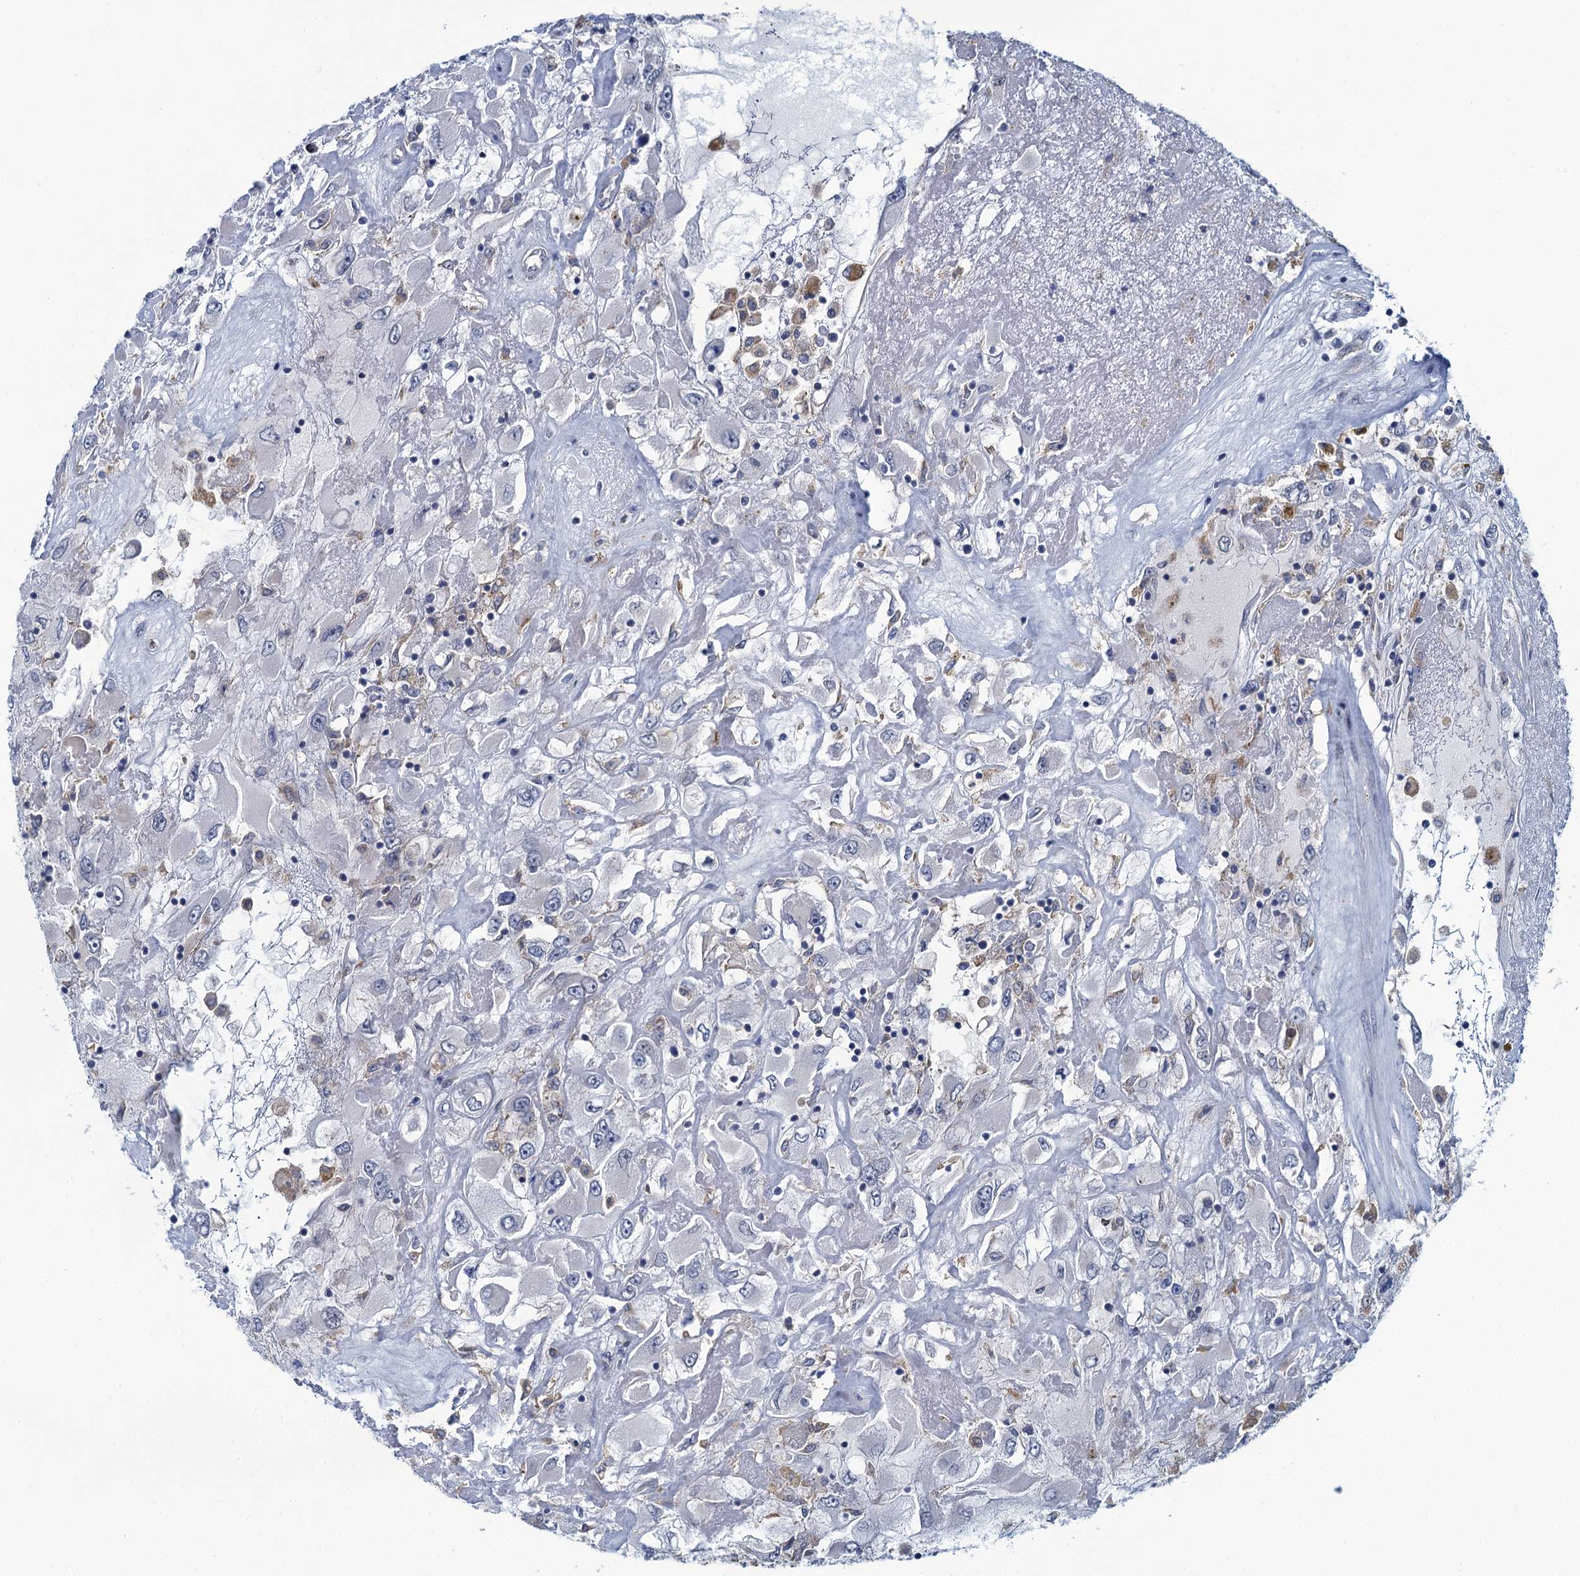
{"staining": {"intensity": "negative", "quantity": "none", "location": "none"}, "tissue": "renal cancer", "cell_type": "Tumor cells", "image_type": "cancer", "snomed": [{"axis": "morphology", "description": "Adenocarcinoma, NOS"}, {"axis": "topography", "description": "Kidney"}], "caption": "Protein analysis of renal adenocarcinoma reveals no significant expression in tumor cells. (Brightfield microscopy of DAB (3,3'-diaminobenzidine) immunohistochemistry at high magnification).", "gene": "NCKAP1L", "patient": {"sex": "female", "age": 52}}